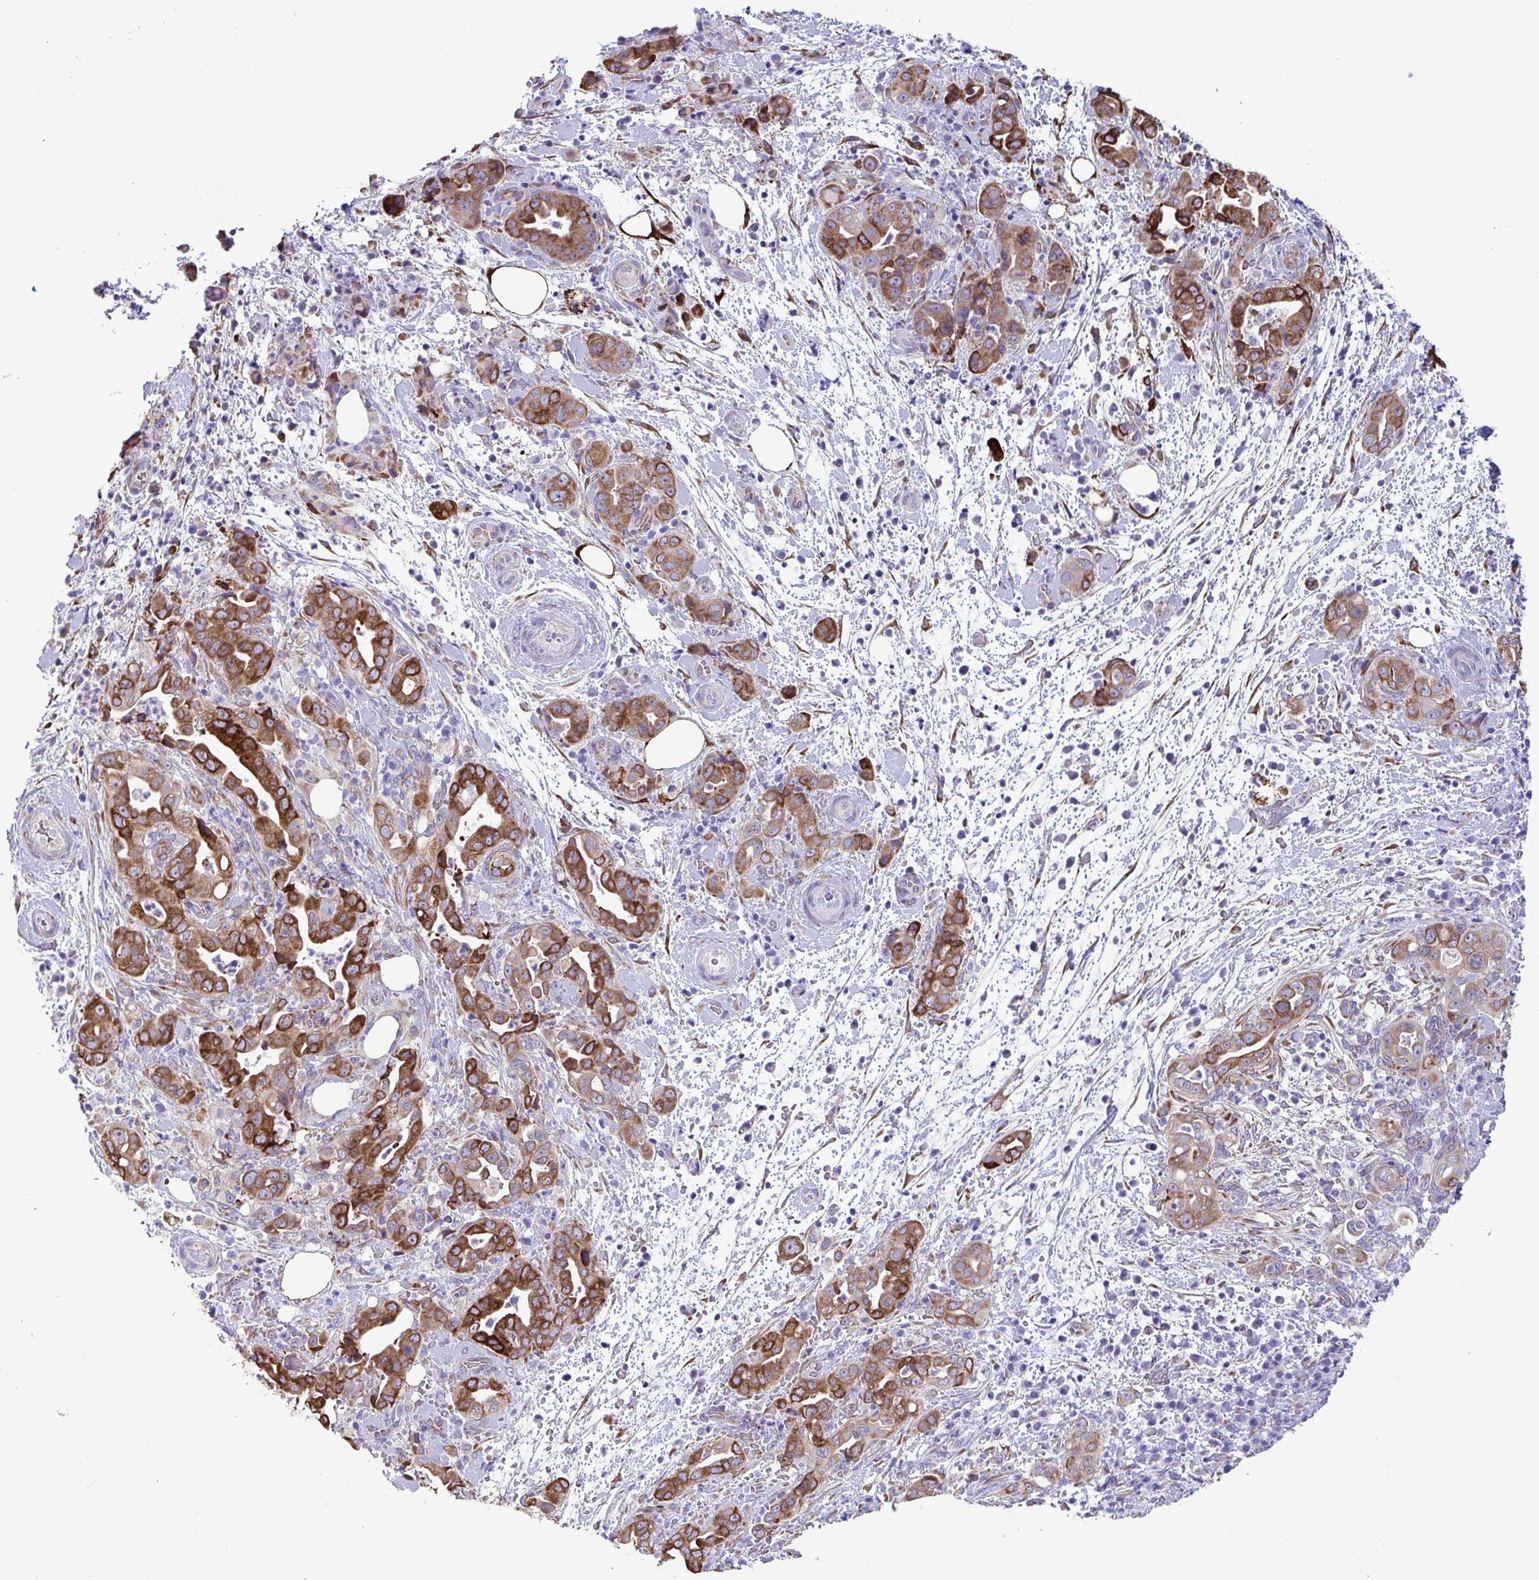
{"staining": {"intensity": "strong", "quantity": ">75%", "location": "cytoplasmic/membranous"}, "tissue": "pancreatic cancer", "cell_type": "Tumor cells", "image_type": "cancer", "snomed": [{"axis": "morphology", "description": "Normal tissue, NOS"}, {"axis": "morphology", "description": "Adenocarcinoma, NOS"}, {"axis": "topography", "description": "Lymph node"}, {"axis": "topography", "description": "Pancreas"}], "caption": "Protein staining reveals strong cytoplasmic/membranous expression in approximately >75% of tumor cells in pancreatic adenocarcinoma.", "gene": "ASPH", "patient": {"sex": "female", "age": 67}}